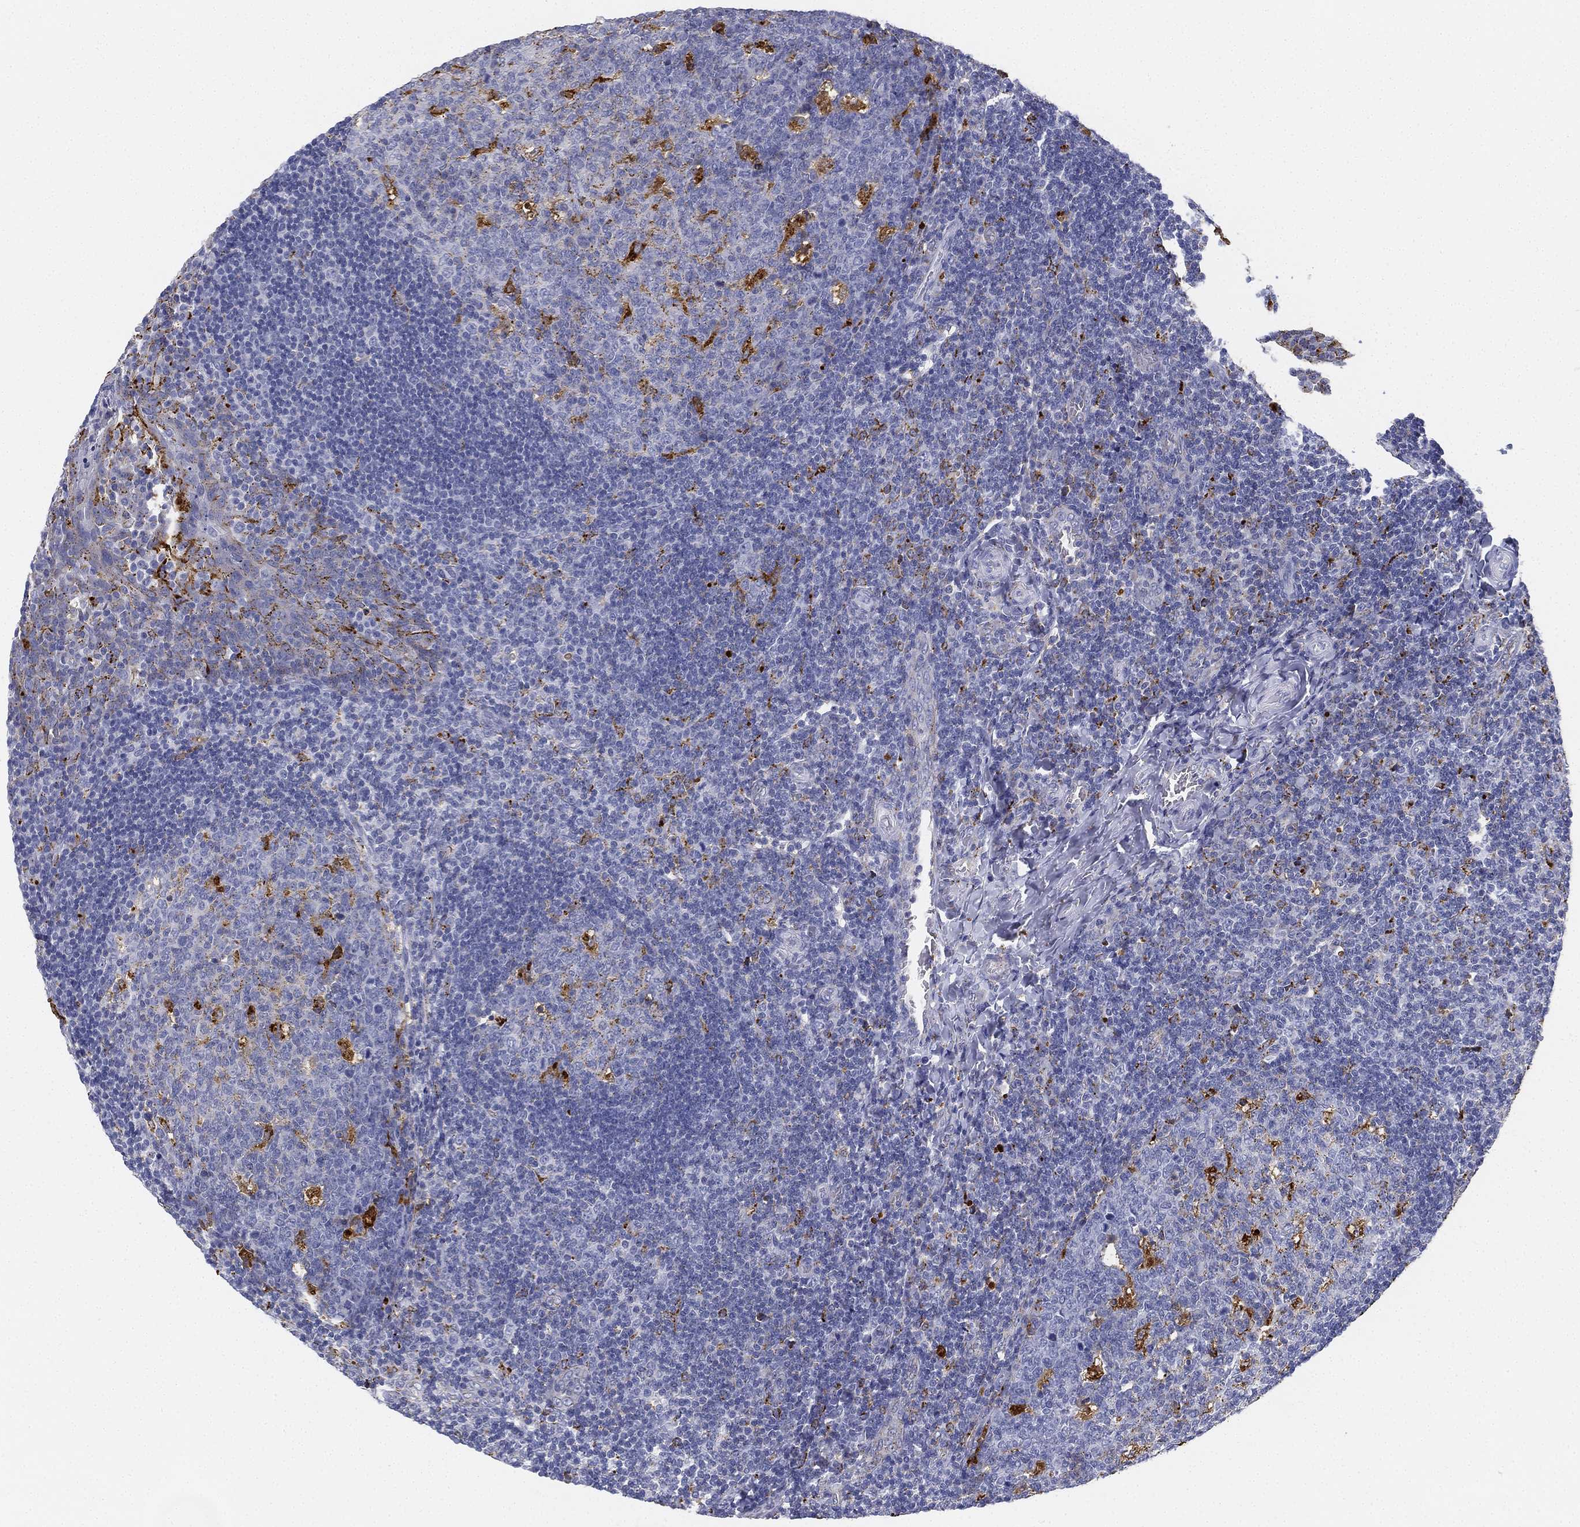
{"staining": {"intensity": "strong", "quantity": "<25%", "location": "cytoplasmic/membranous"}, "tissue": "tonsil", "cell_type": "Germinal center cells", "image_type": "normal", "snomed": [{"axis": "morphology", "description": "Normal tissue, NOS"}, {"axis": "topography", "description": "Tonsil"}], "caption": "Strong cytoplasmic/membranous staining is seen in about <25% of germinal center cells in benign tonsil.", "gene": "NPC2", "patient": {"sex": "male", "age": 17}}